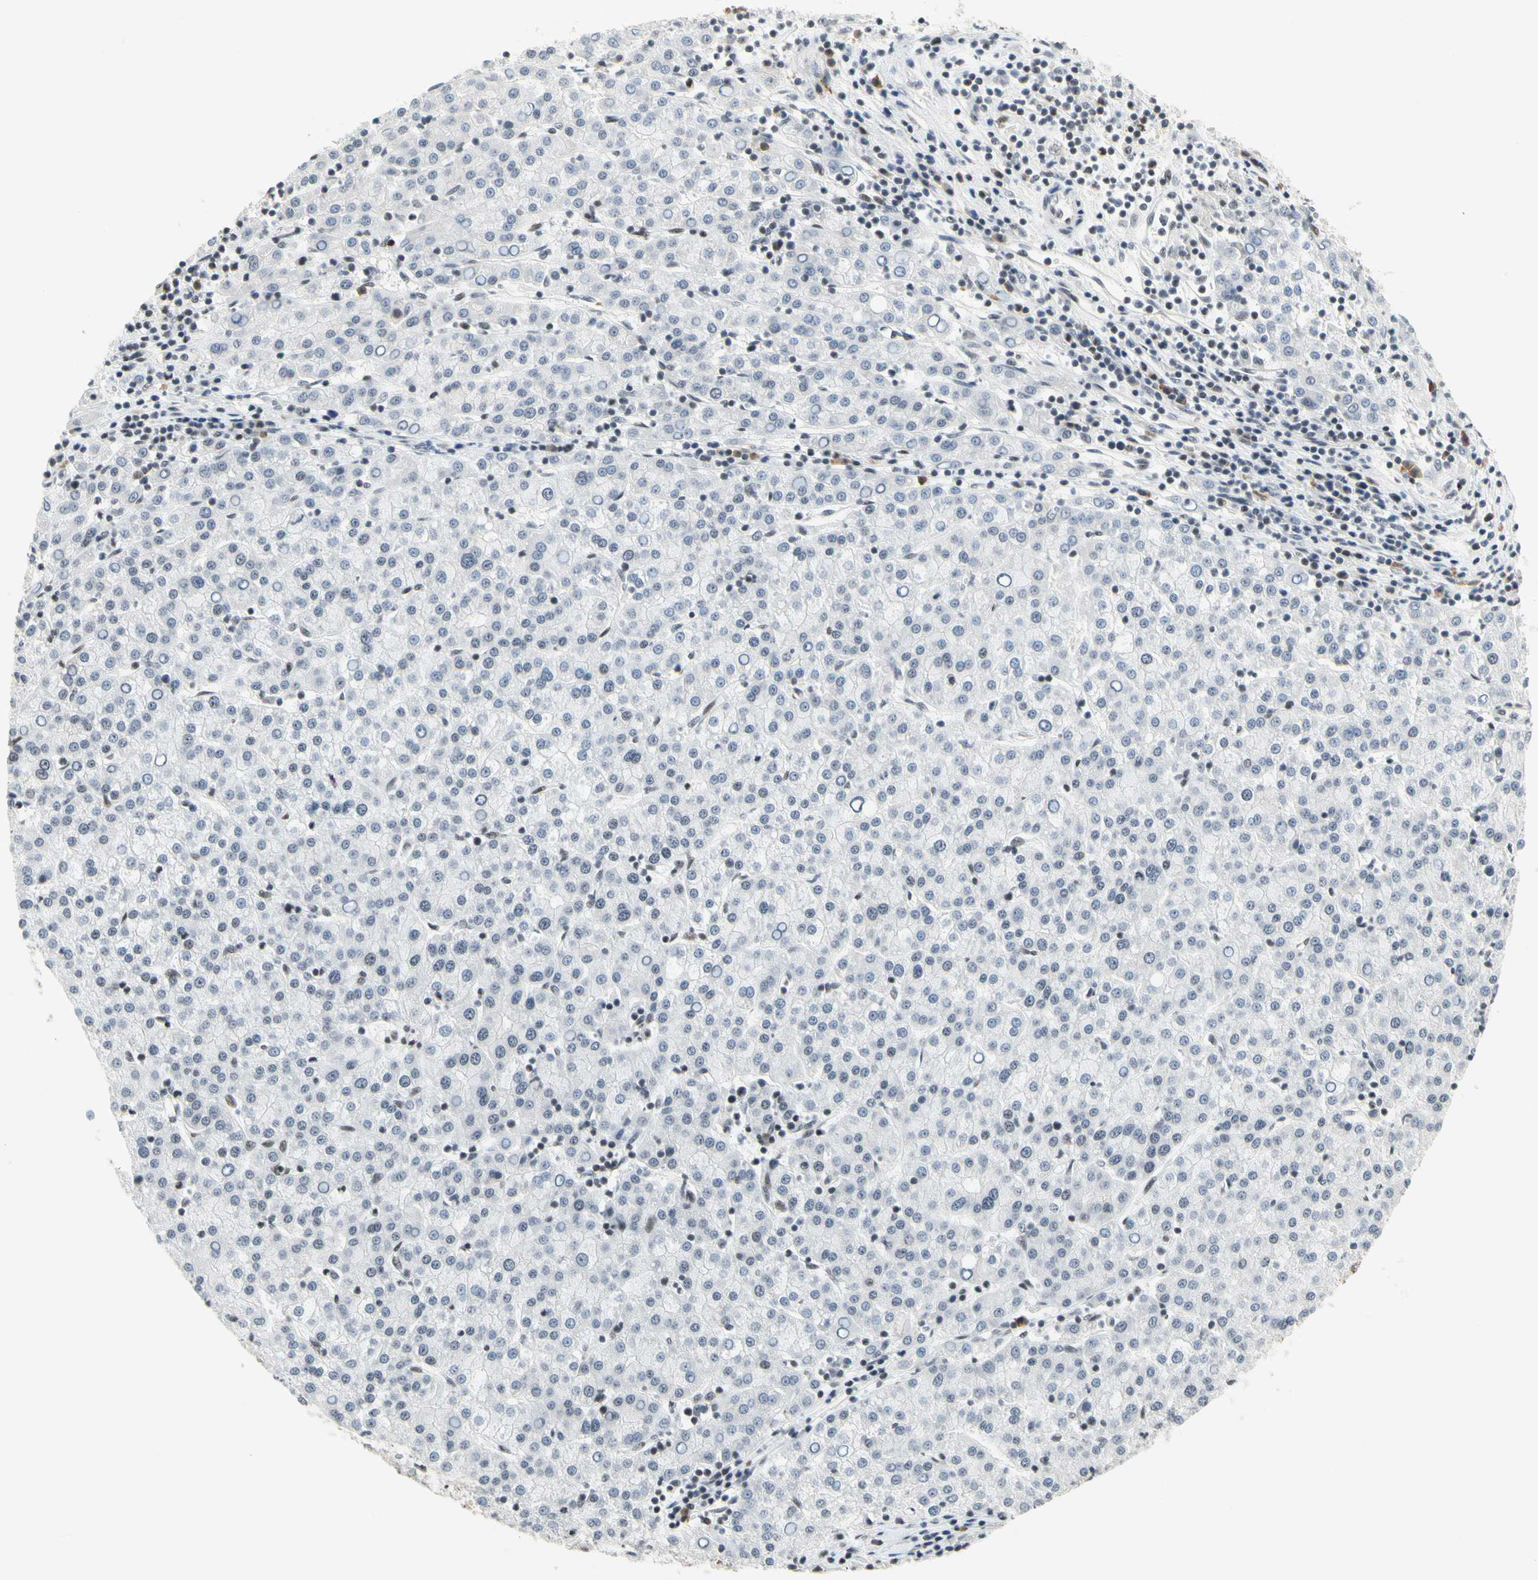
{"staining": {"intensity": "negative", "quantity": "none", "location": "none"}, "tissue": "liver cancer", "cell_type": "Tumor cells", "image_type": "cancer", "snomed": [{"axis": "morphology", "description": "Carcinoma, Hepatocellular, NOS"}, {"axis": "topography", "description": "Liver"}], "caption": "The histopathology image demonstrates no significant expression in tumor cells of liver cancer. (DAB (3,3'-diaminobenzidine) immunohistochemistry (IHC), high magnification).", "gene": "ZSCAN16", "patient": {"sex": "female", "age": 58}}